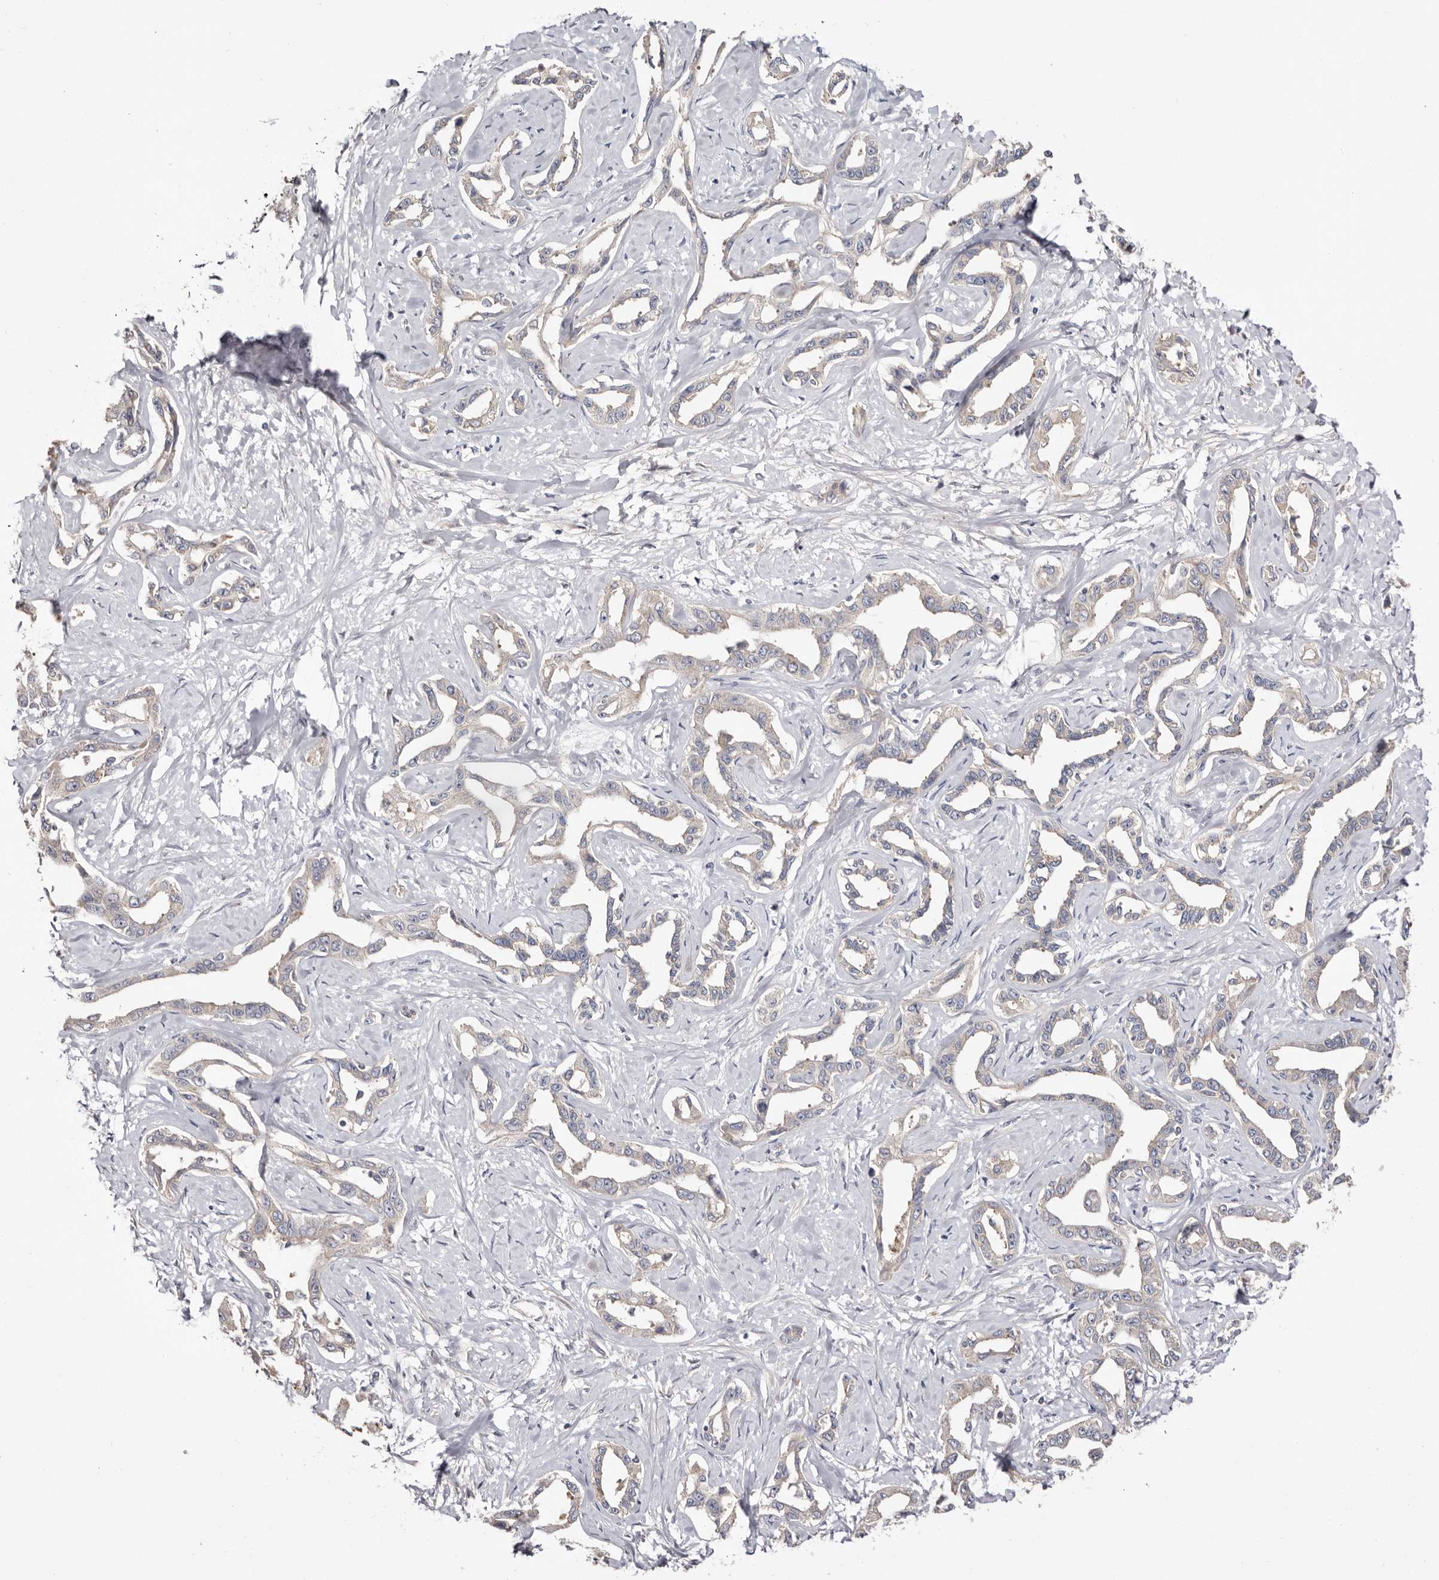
{"staining": {"intensity": "negative", "quantity": "none", "location": "none"}, "tissue": "liver cancer", "cell_type": "Tumor cells", "image_type": "cancer", "snomed": [{"axis": "morphology", "description": "Cholangiocarcinoma"}, {"axis": "topography", "description": "Liver"}], "caption": "Tumor cells are negative for protein expression in human liver cancer.", "gene": "FAM167B", "patient": {"sex": "male", "age": 59}}